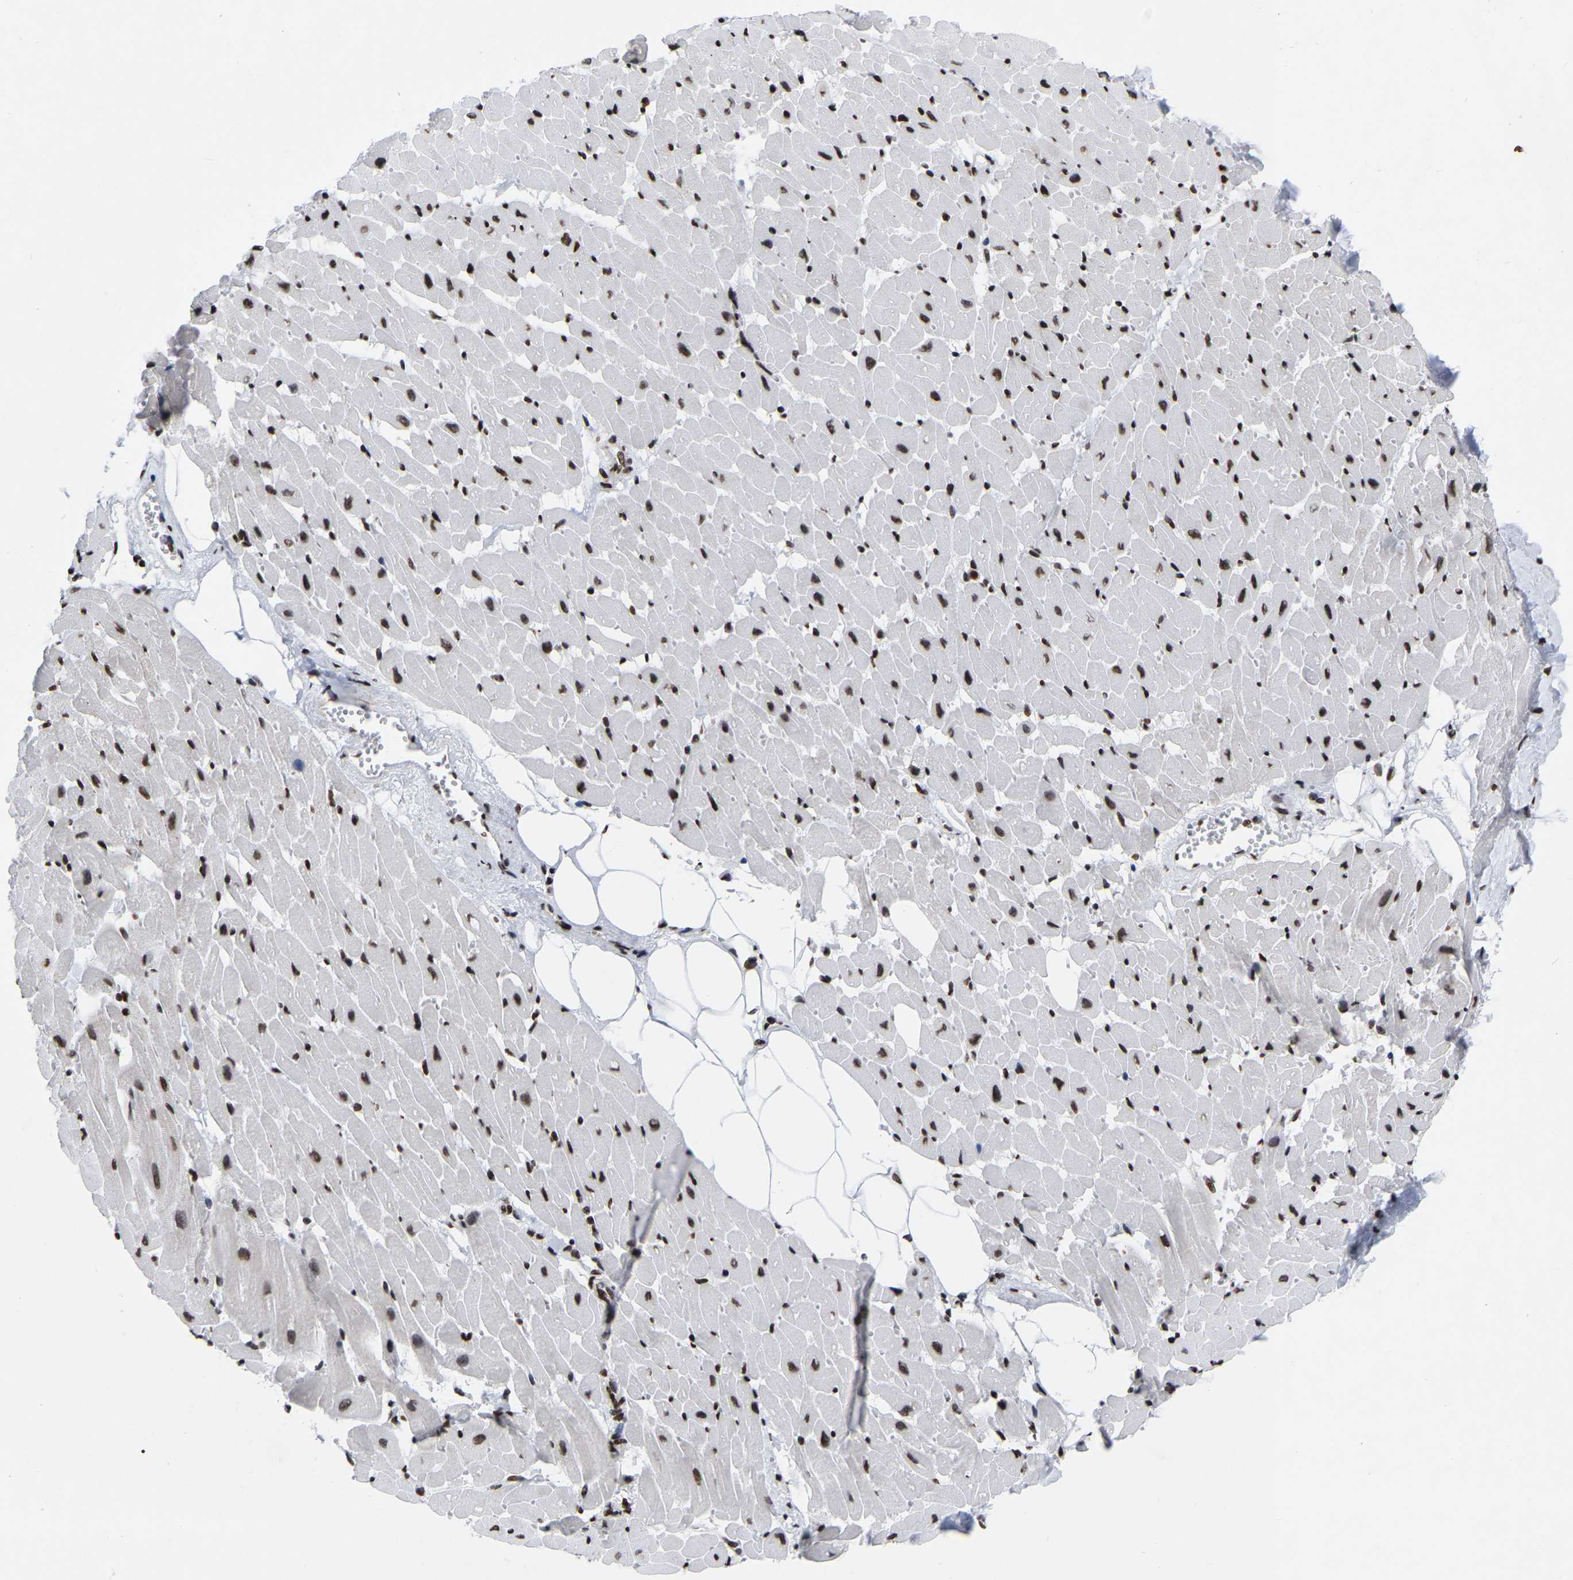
{"staining": {"intensity": "moderate", "quantity": ">75%", "location": "nuclear"}, "tissue": "heart muscle", "cell_type": "Cardiomyocytes", "image_type": "normal", "snomed": [{"axis": "morphology", "description": "Normal tissue, NOS"}, {"axis": "topography", "description": "Heart"}], "caption": "Brown immunohistochemical staining in benign human heart muscle exhibits moderate nuclear expression in about >75% of cardiomyocytes.", "gene": "PRCC", "patient": {"sex": "female", "age": 19}}